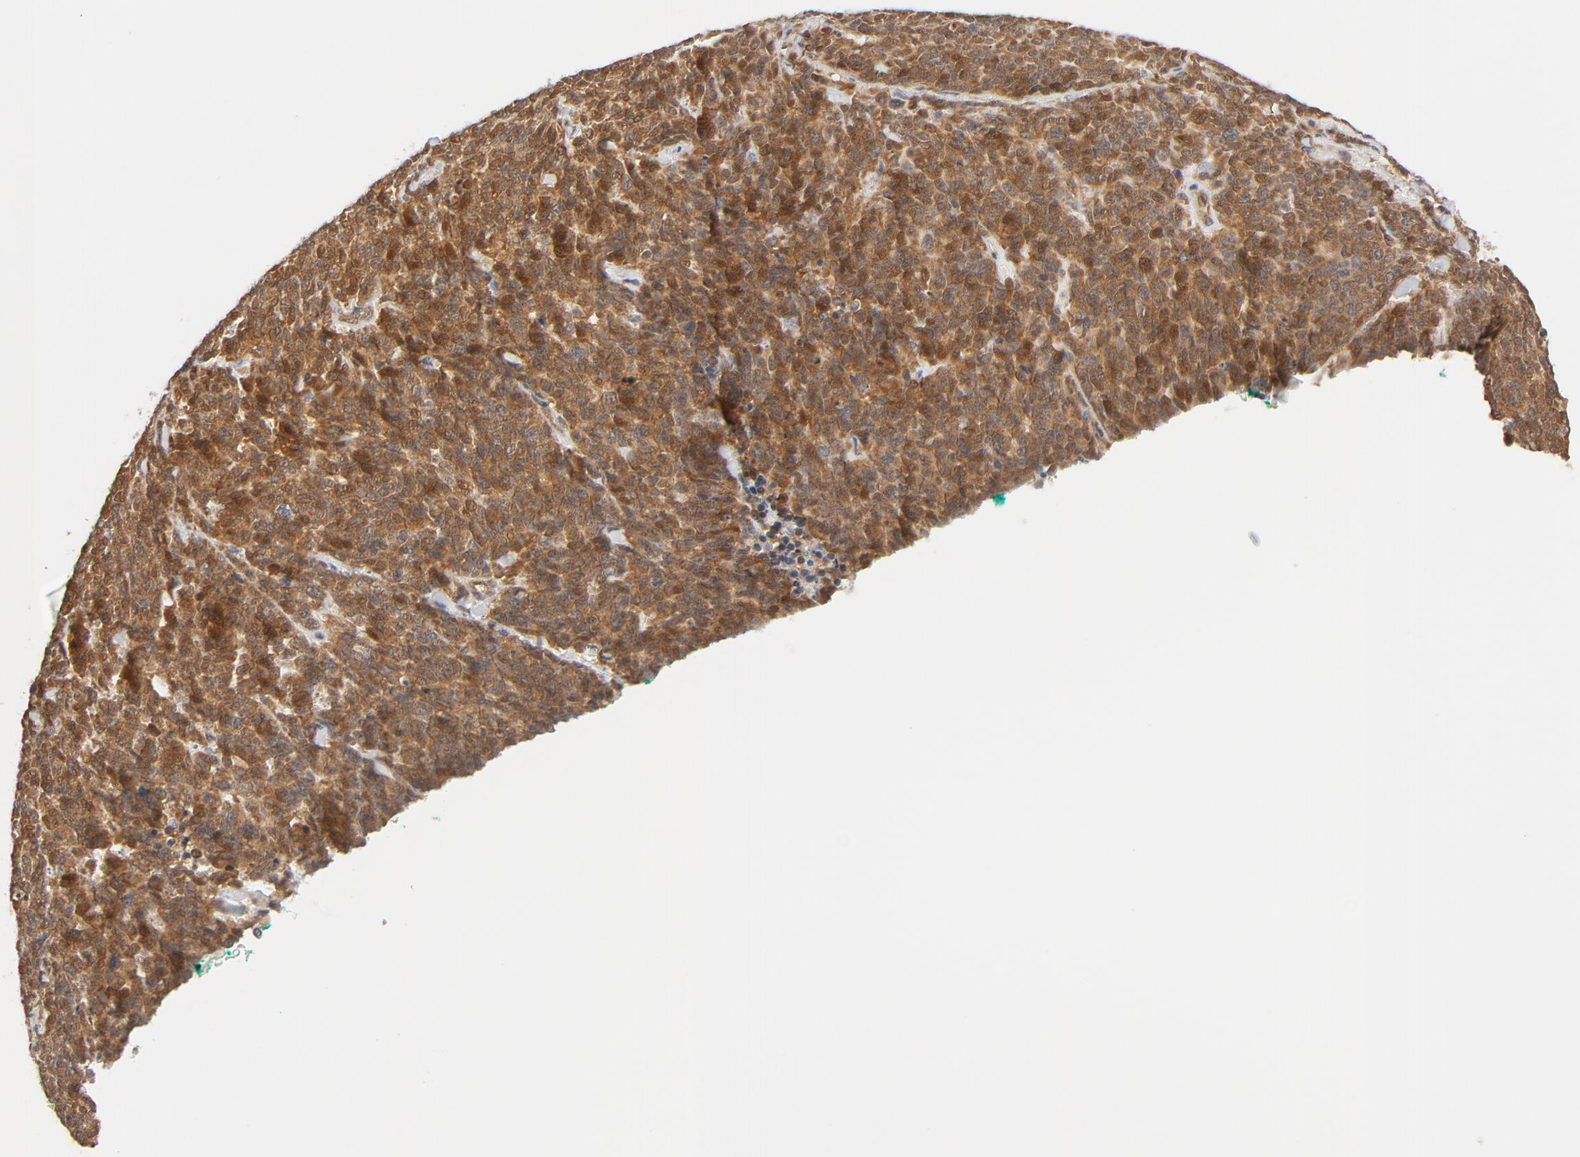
{"staining": {"intensity": "moderate", "quantity": ">75%", "location": "cytoplasmic/membranous"}, "tissue": "lung cancer", "cell_type": "Tumor cells", "image_type": "cancer", "snomed": [{"axis": "morphology", "description": "Neoplasm, malignant, NOS"}, {"axis": "topography", "description": "Lung"}], "caption": "Lung neoplasm (malignant) was stained to show a protein in brown. There is medium levels of moderate cytoplasmic/membranous positivity in about >75% of tumor cells.", "gene": "EIF4E", "patient": {"sex": "female", "age": 58}}